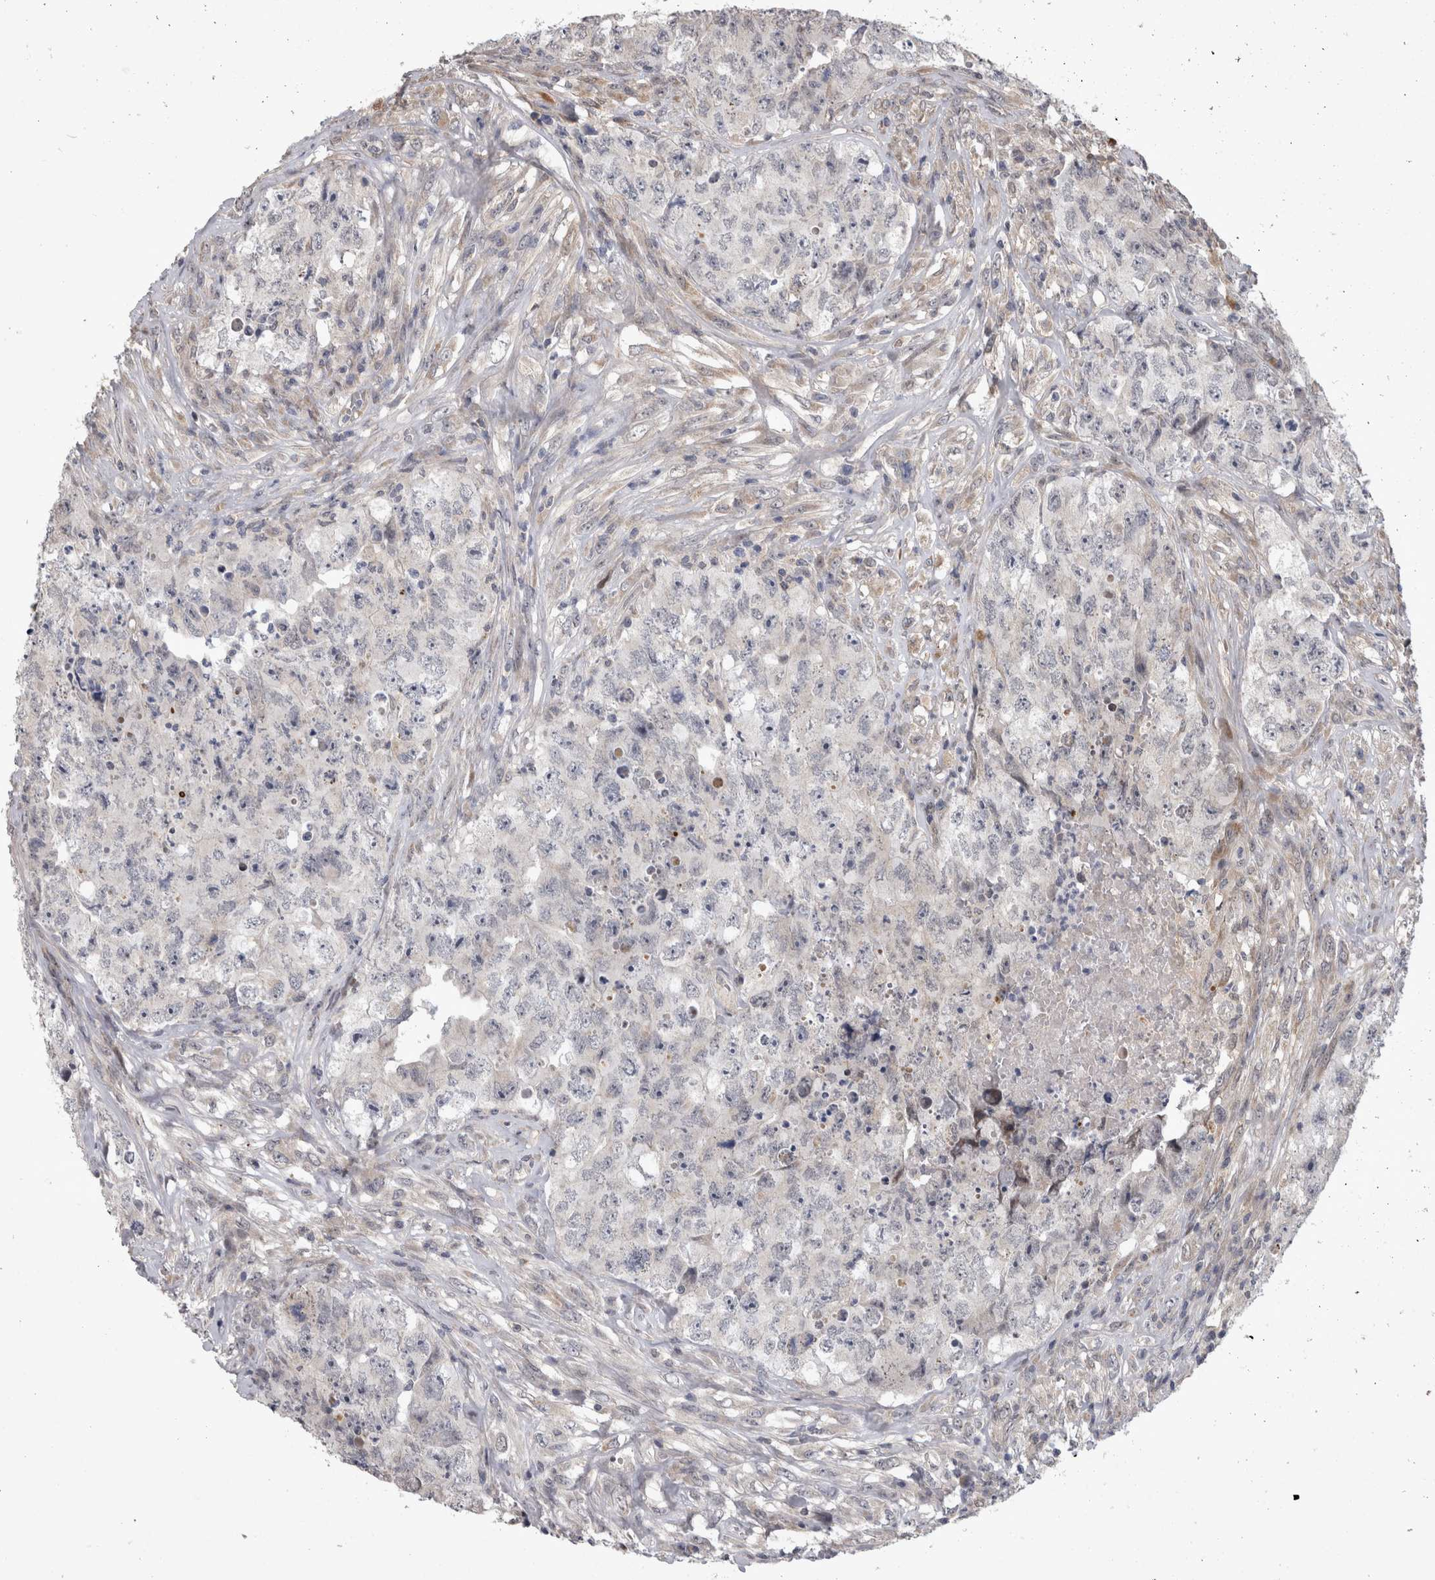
{"staining": {"intensity": "negative", "quantity": "none", "location": "none"}, "tissue": "testis cancer", "cell_type": "Tumor cells", "image_type": "cancer", "snomed": [{"axis": "morphology", "description": "Carcinoma, Embryonal, NOS"}, {"axis": "topography", "description": "Testis"}], "caption": "This micrograph is of testis embryonal carcinoma stained with immunohistochemistry to label a protein in brown with the nuclei are counter-stained blue. There is no expression in tumor cells.", "gene": "IFI44", "patient": {"sex": "male", "age": 32}}